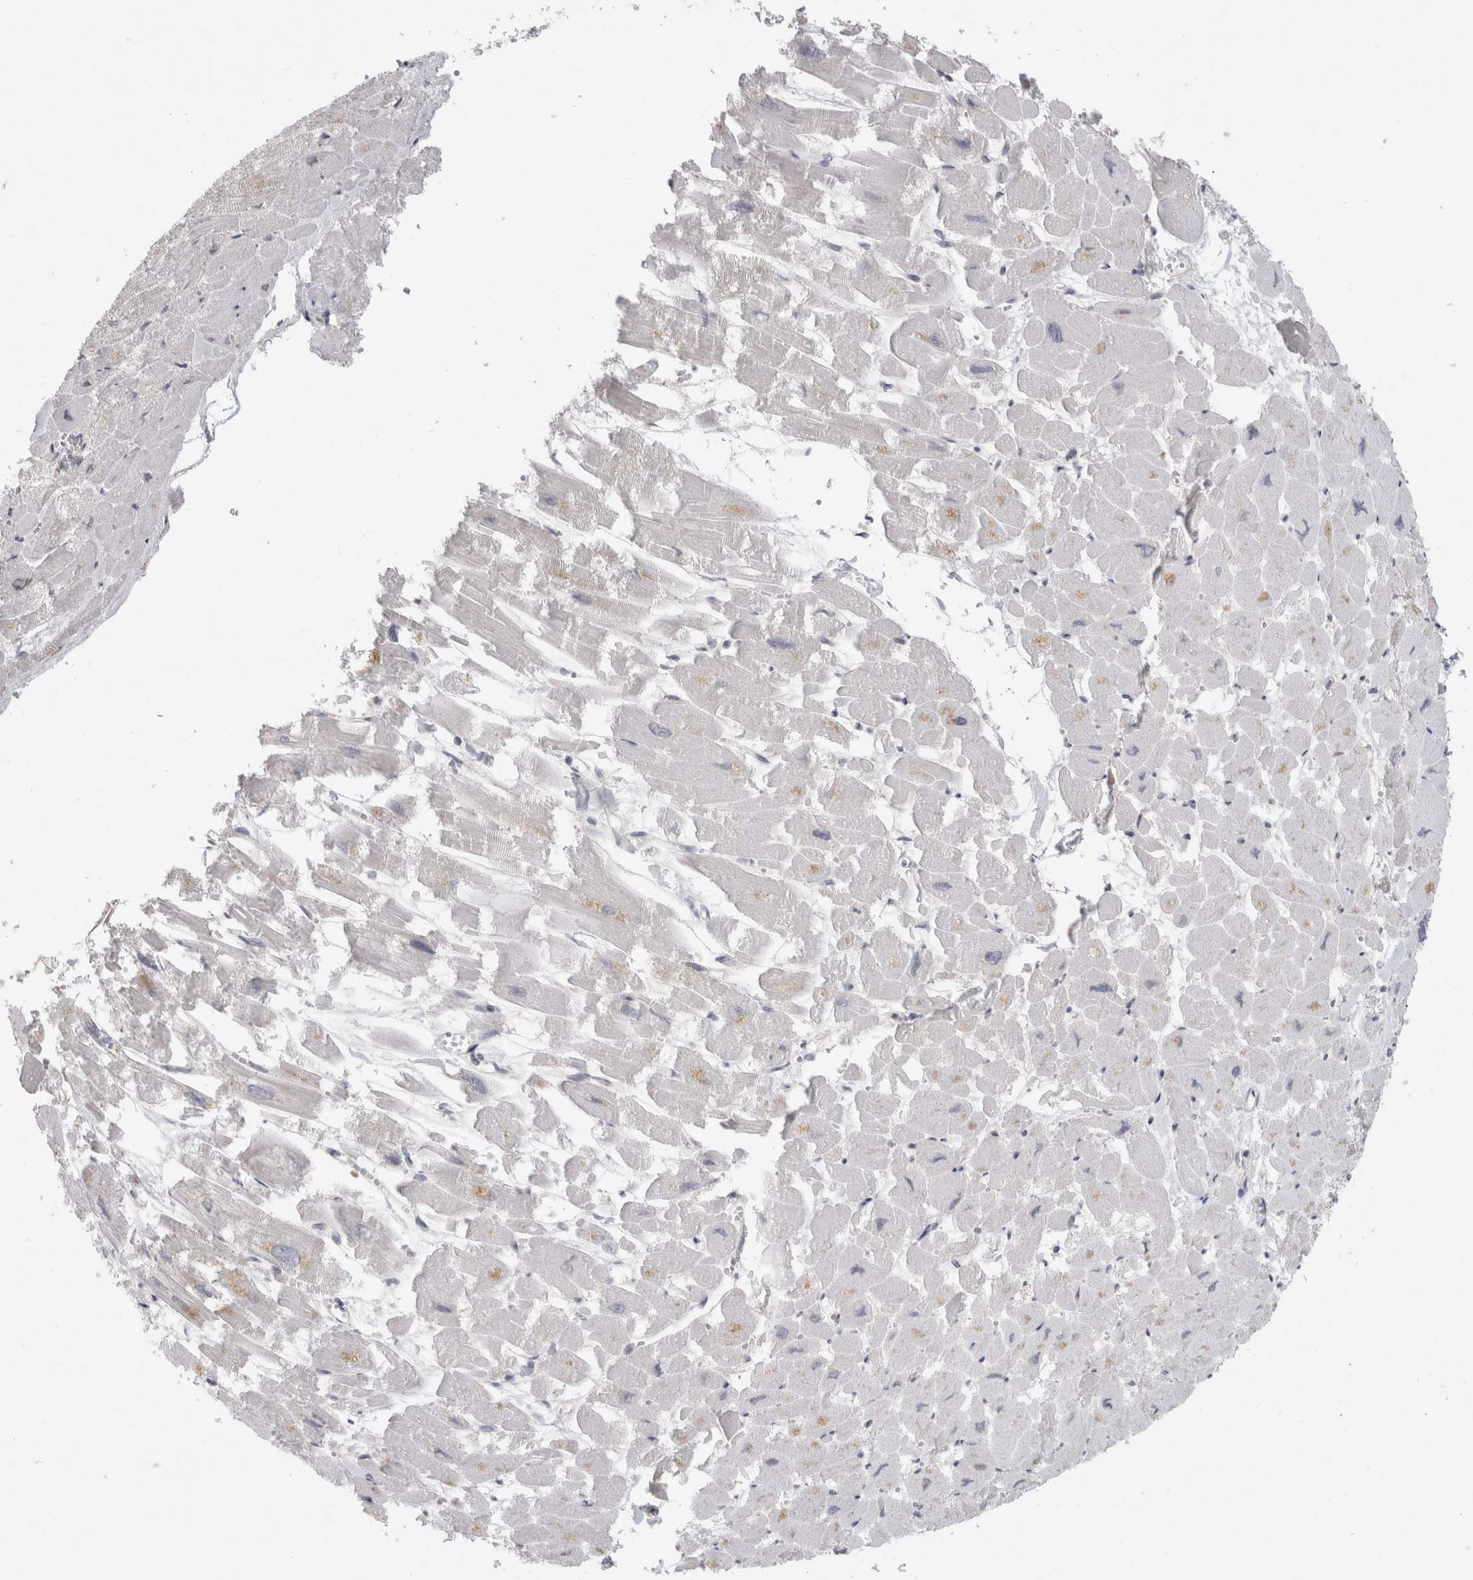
{"staining": {"intensity": "moderate", "quantity": "<25%", "location": "cytoplasmic/membranous"}, "tissue": "heart muscle", "cell_type": "Cardiomyocytes", "image_type": "normal", "snomed": [{"axis": "morphology", "description": "Normal tissue, NOS"}, {"axis": "topography", "description": "Heart"}], "caption": "Cardiomyocytes reveal low levels of moderate cytoplasmic/membranous positivity in approximately <25% of cells in unremarkable human heart muscle. Using DAB (brown) and hematoxylin (blue) stains, captured at high magnification using brightfield microscopy.", "gene": "SRARP", "patient": {"sex": "male", "age": 54}}